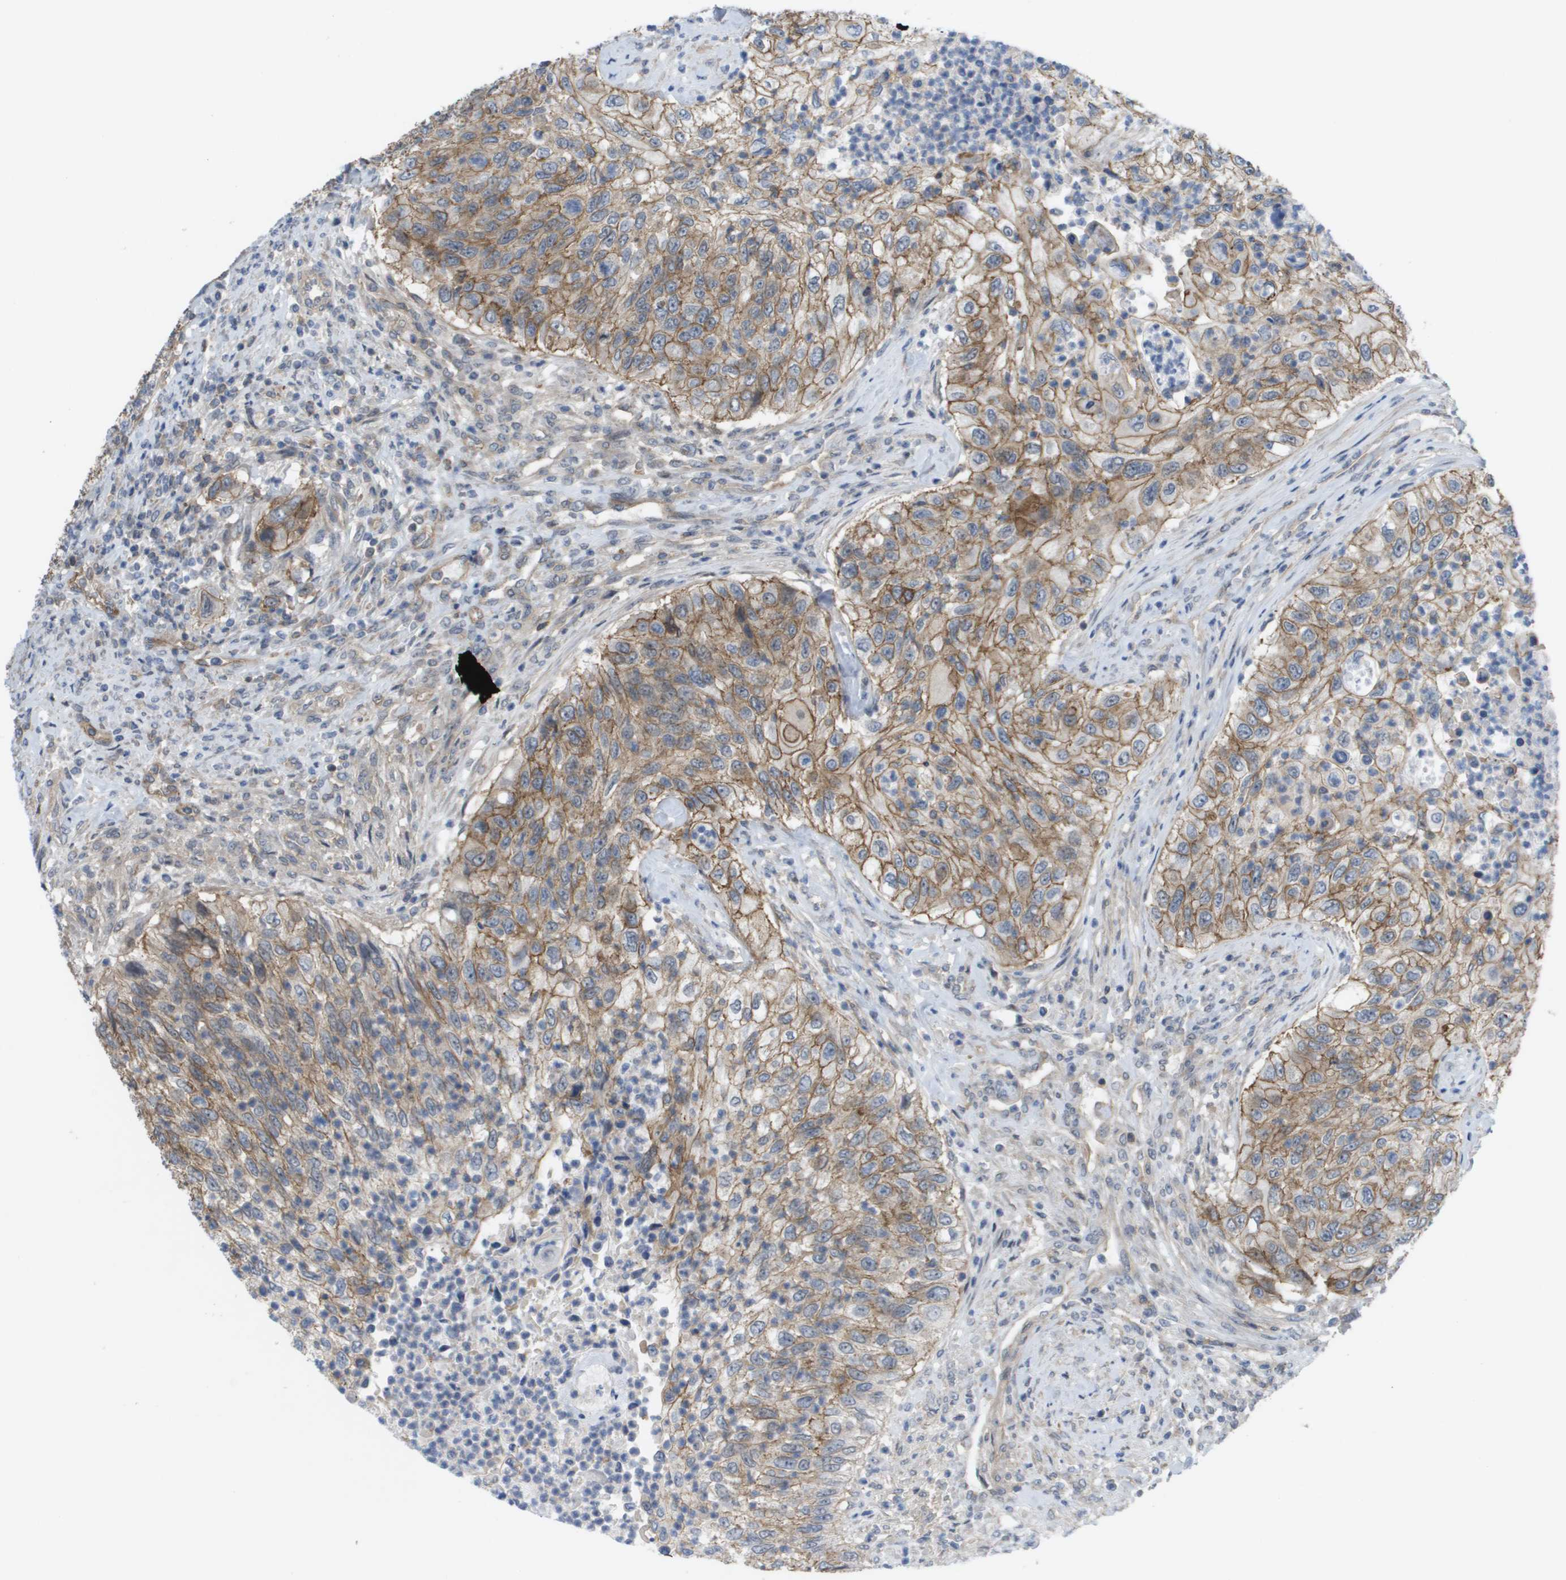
{"staining": {"intensity": "moderate", "quantity": ">75%", "location": "cytoplasmic/membranous"}, "tissue": "urothelial cancer", "cell_type": "Tumor cells", "image_type": "cancer", "snomed": [{"axis": "morphology", "description": "Urothelial carcinoma, High grade"}, {"axis": "topography", "description": "Urinary bladder"}], "caption": "Tumor cells exhibit moderate cytoplasmic/membranous expression in approximately >75% of cells in urothelial cancer. (brown staining indicates protein expression, while blue staining denotes nuclei).", "gene": "MTARC2", "patient": {"sex": "female", "age": 60}}